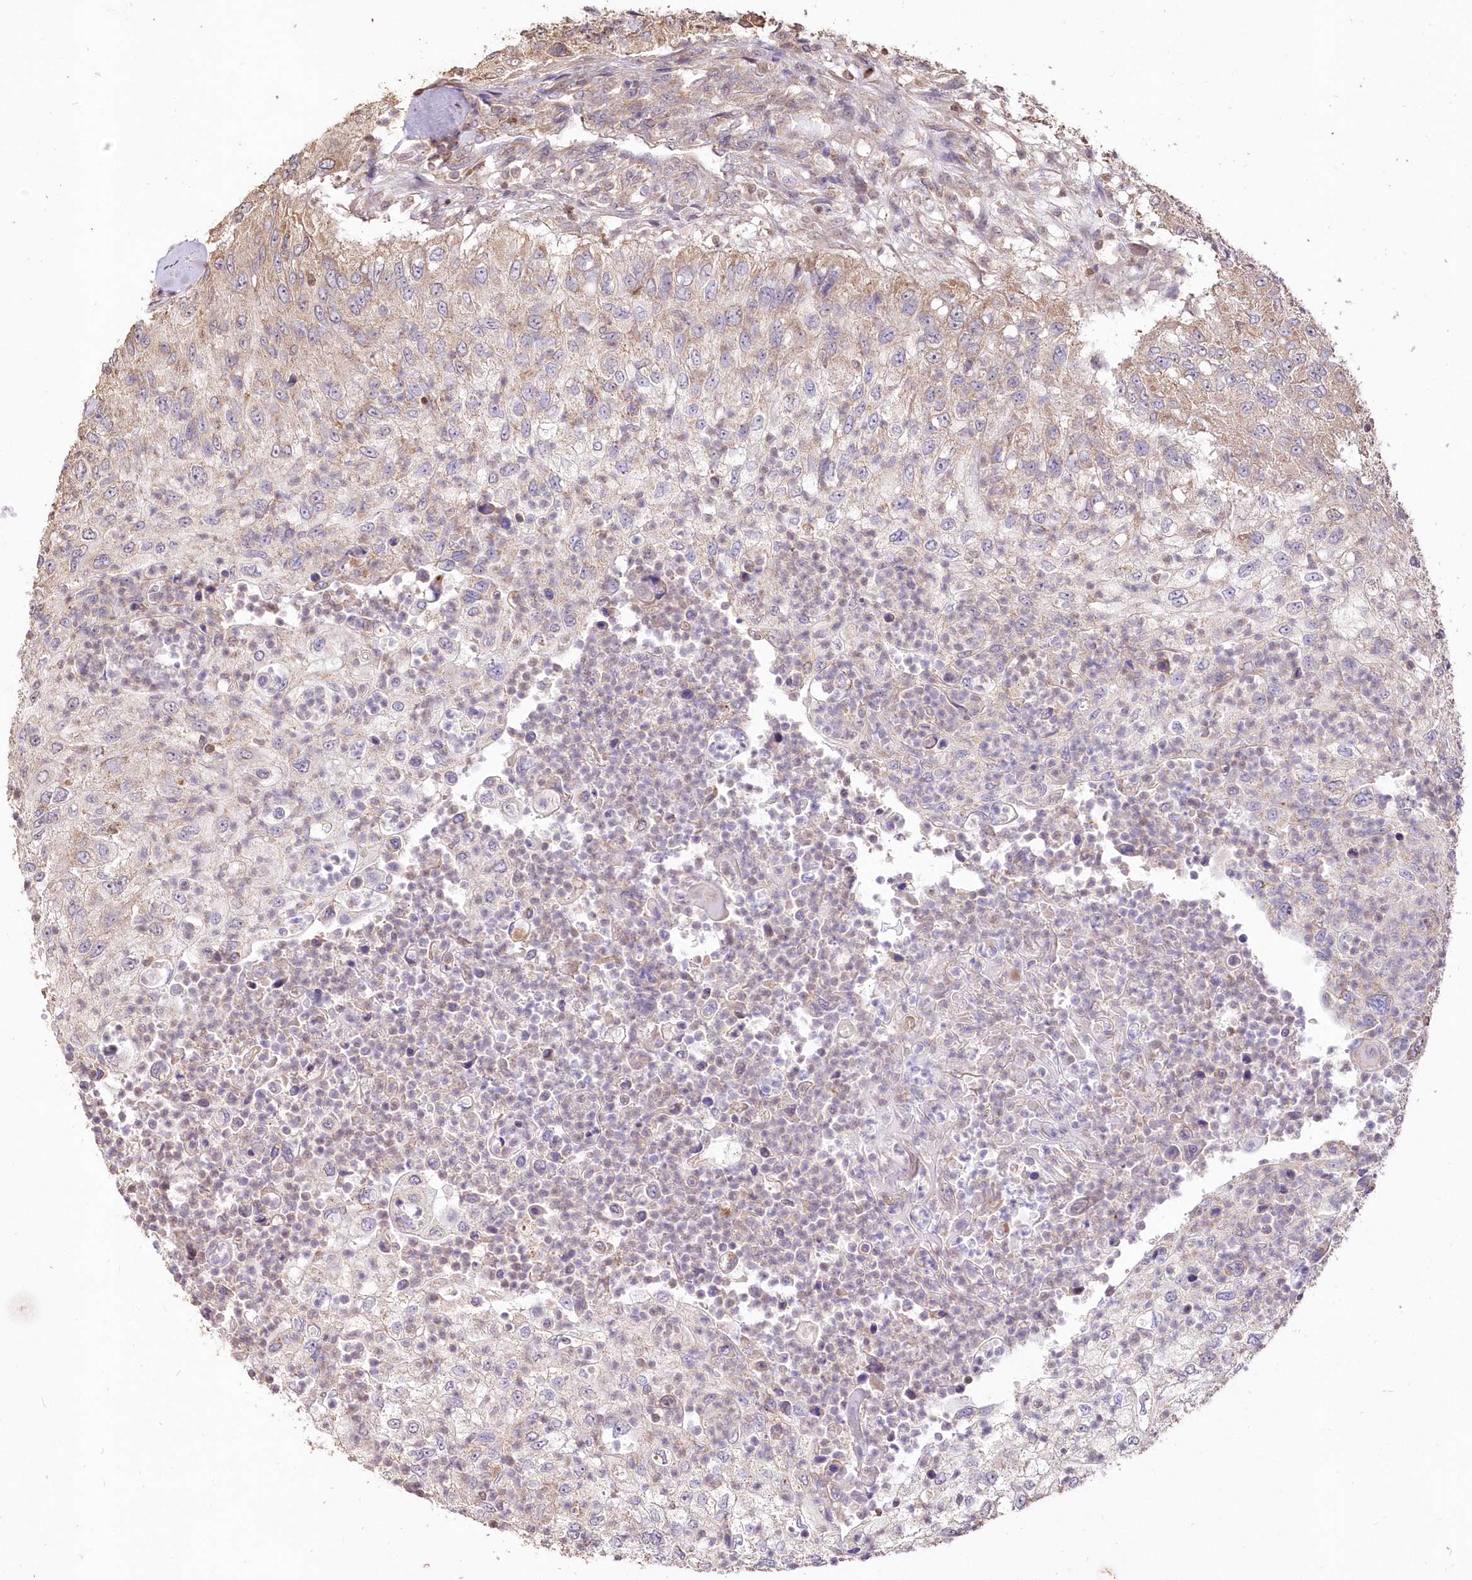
{"staining": {"intensity": "weak", "quantity": "25%-75%", "location": "cytoplasmic/membranous"}, "tissue": "urothelial cancer", "cell_type": "Tumor cells", "image_type": "cancer", "snomed": [{"axis": "morphology", "description": "Urothelial carcinoma, High grade"}, {"axis": "topography", "description": "Urinary bladder"}], "caption": "There is low levels of weak cytoplasmic/membranous positivity in tumor cells of high-grade urothelial carcinoma, as demonstrated by immunohistochemical staining (brown color).", "gene": "STK17B", "patient": {"sex": "female", "age": 60}}